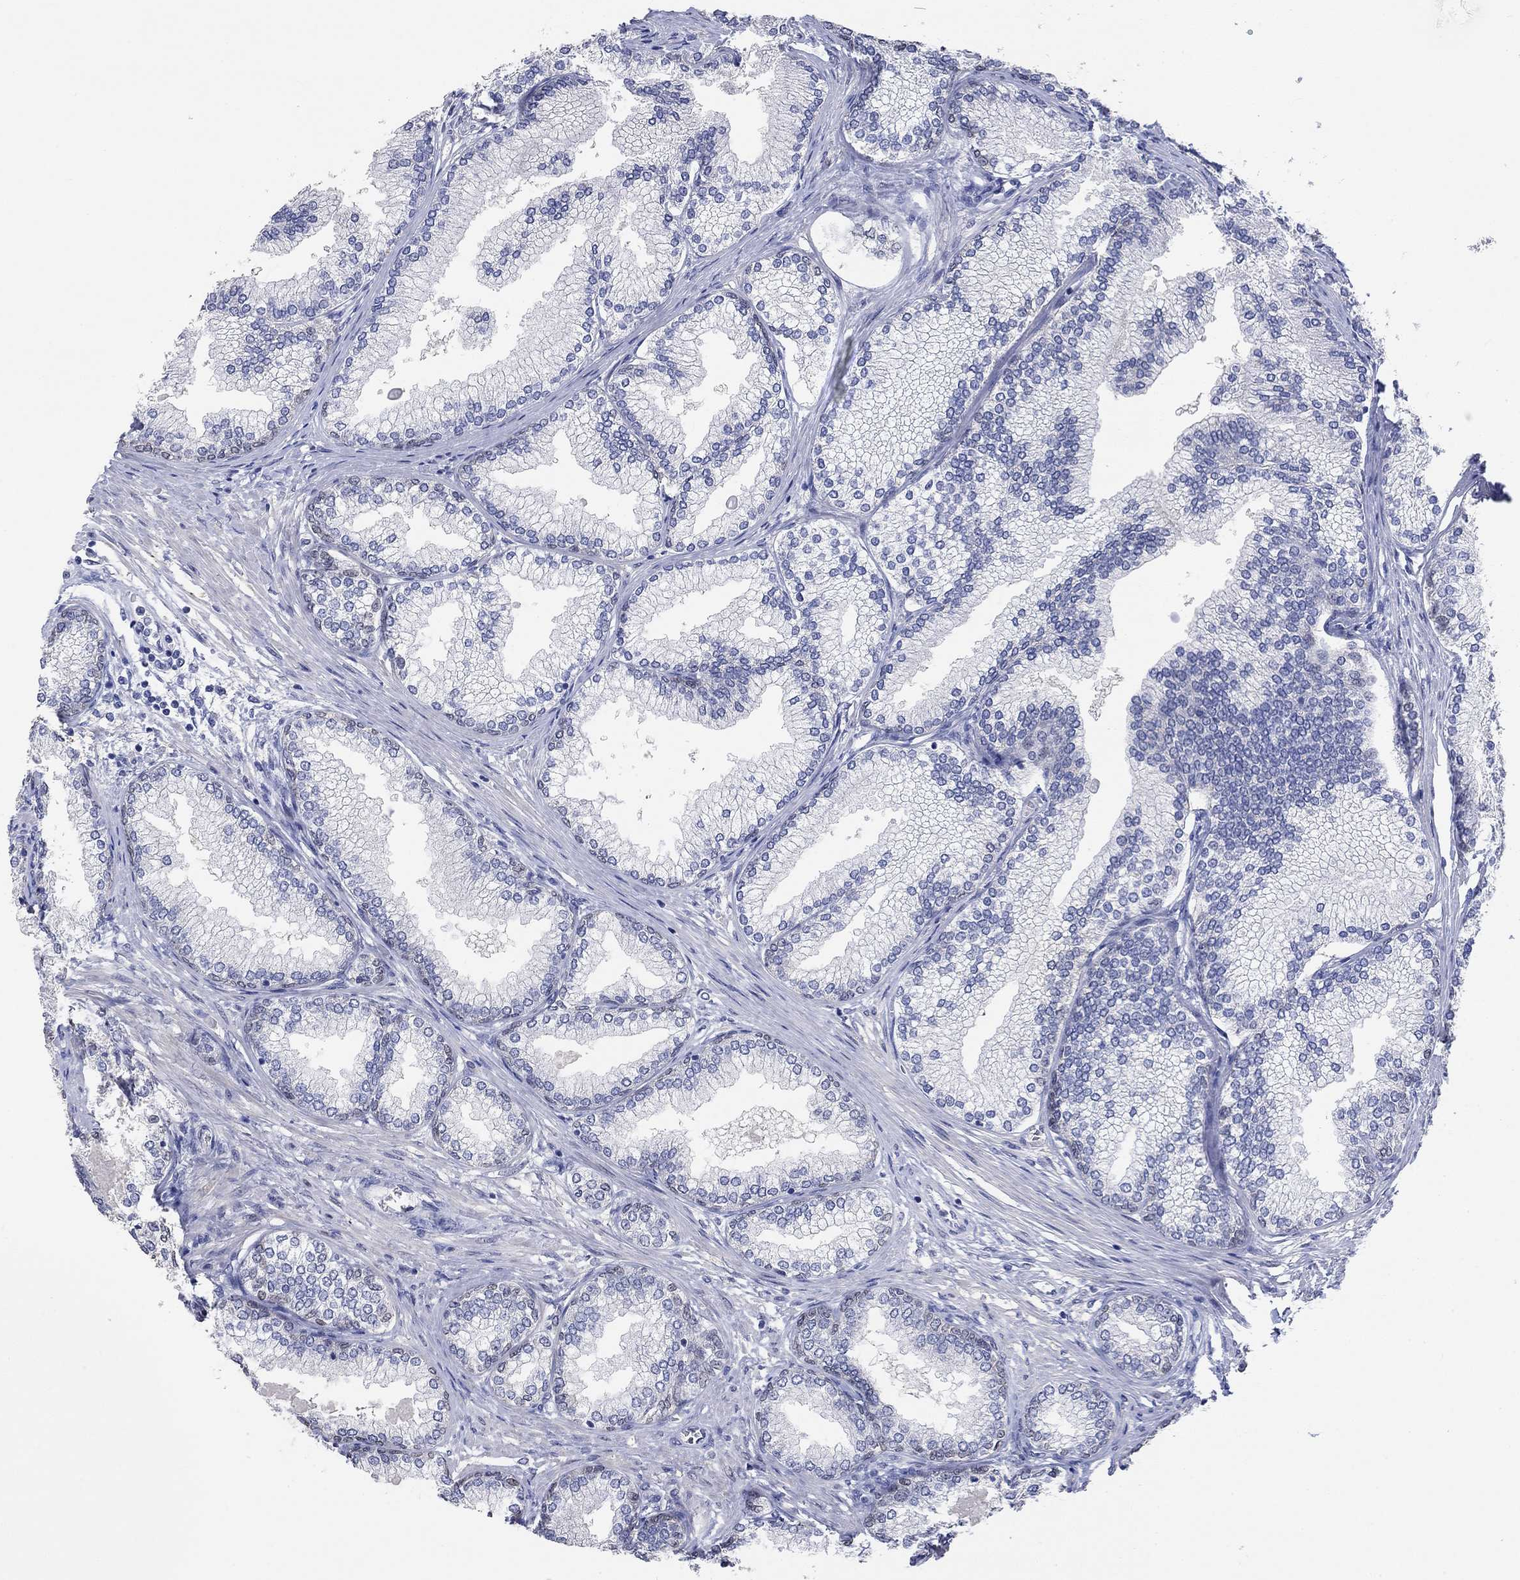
{"staining": {"intensity": "negative", "quantity": "none", "location": "none"}, "tissue": "prostate", "cell_type": "Glandular cells", "image_type": "normal", "snomed": [{"axis": "morphology", "description": "Normal tissue, NOS"}, {"axis": "topography", "description": "Prostate"}], "caption": "DAB (3,3'-diaminobenzidine) immunohistochemical staining of unremarkable human prostate reveals no significant positivity in glandular cells.", "gene": "PNMA5", "patient": {"sex": "male", "age": 72}}